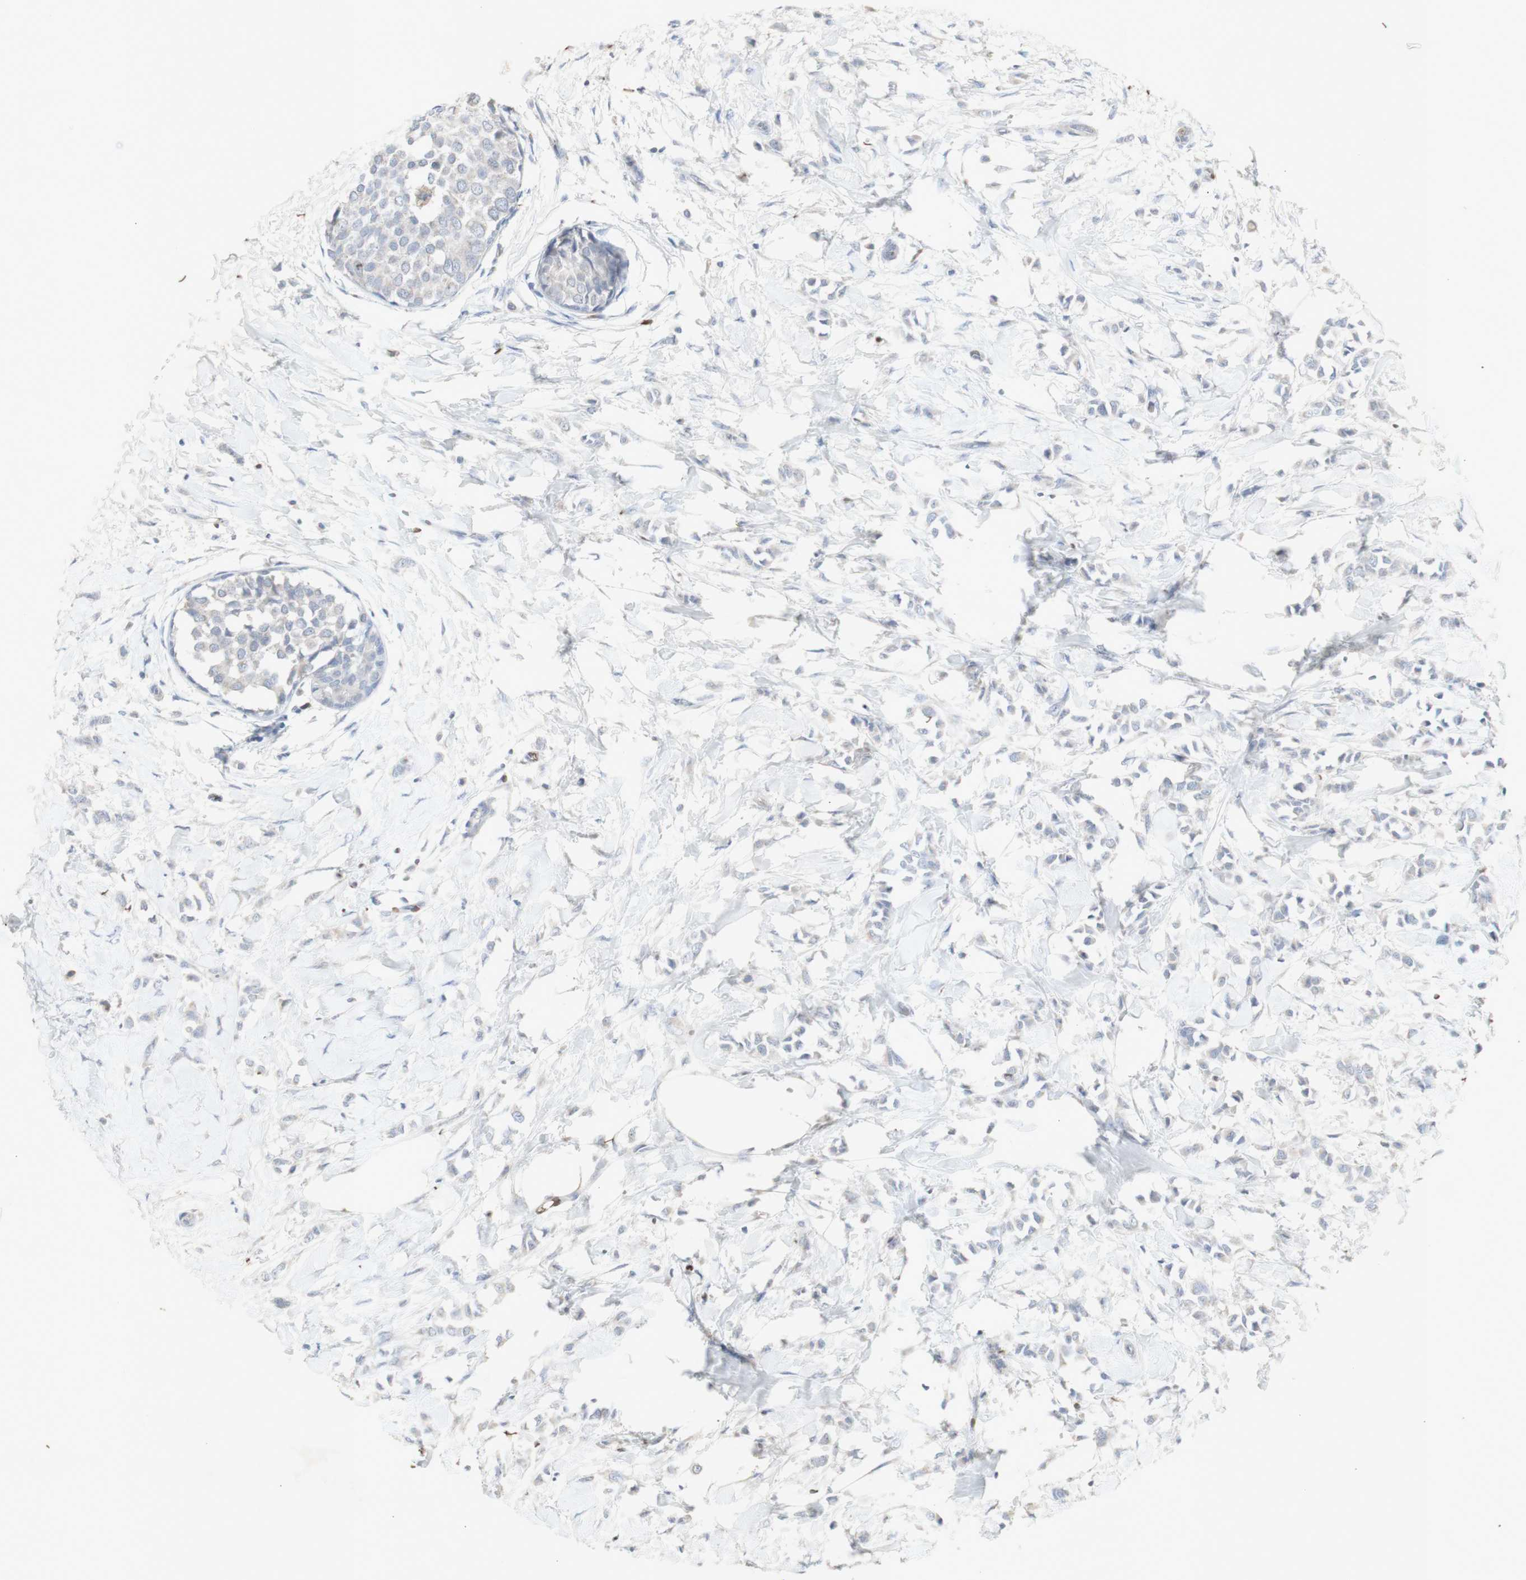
{"staining": {"intensity": "negative", "quantity": "none", "location": "none"}, "tissue": "breast cancer", "cell_type": "Tumor cells", "image_type": "cancer", "snomed": [{"axis": "morphology", "description": "Lobular carcinoma, in situ"}, {"axis": "morphology", "description": "Lobular carcinoma"}, {"axis": "topography", "description": "Breast"}], "caption": "Immunohistochemistry of human breast cancer (lobular carcinoma in situ) demonstrates no positivity in tumor cells.", "gene": "INS", "patient": {"sex": "female", "age": 41}}